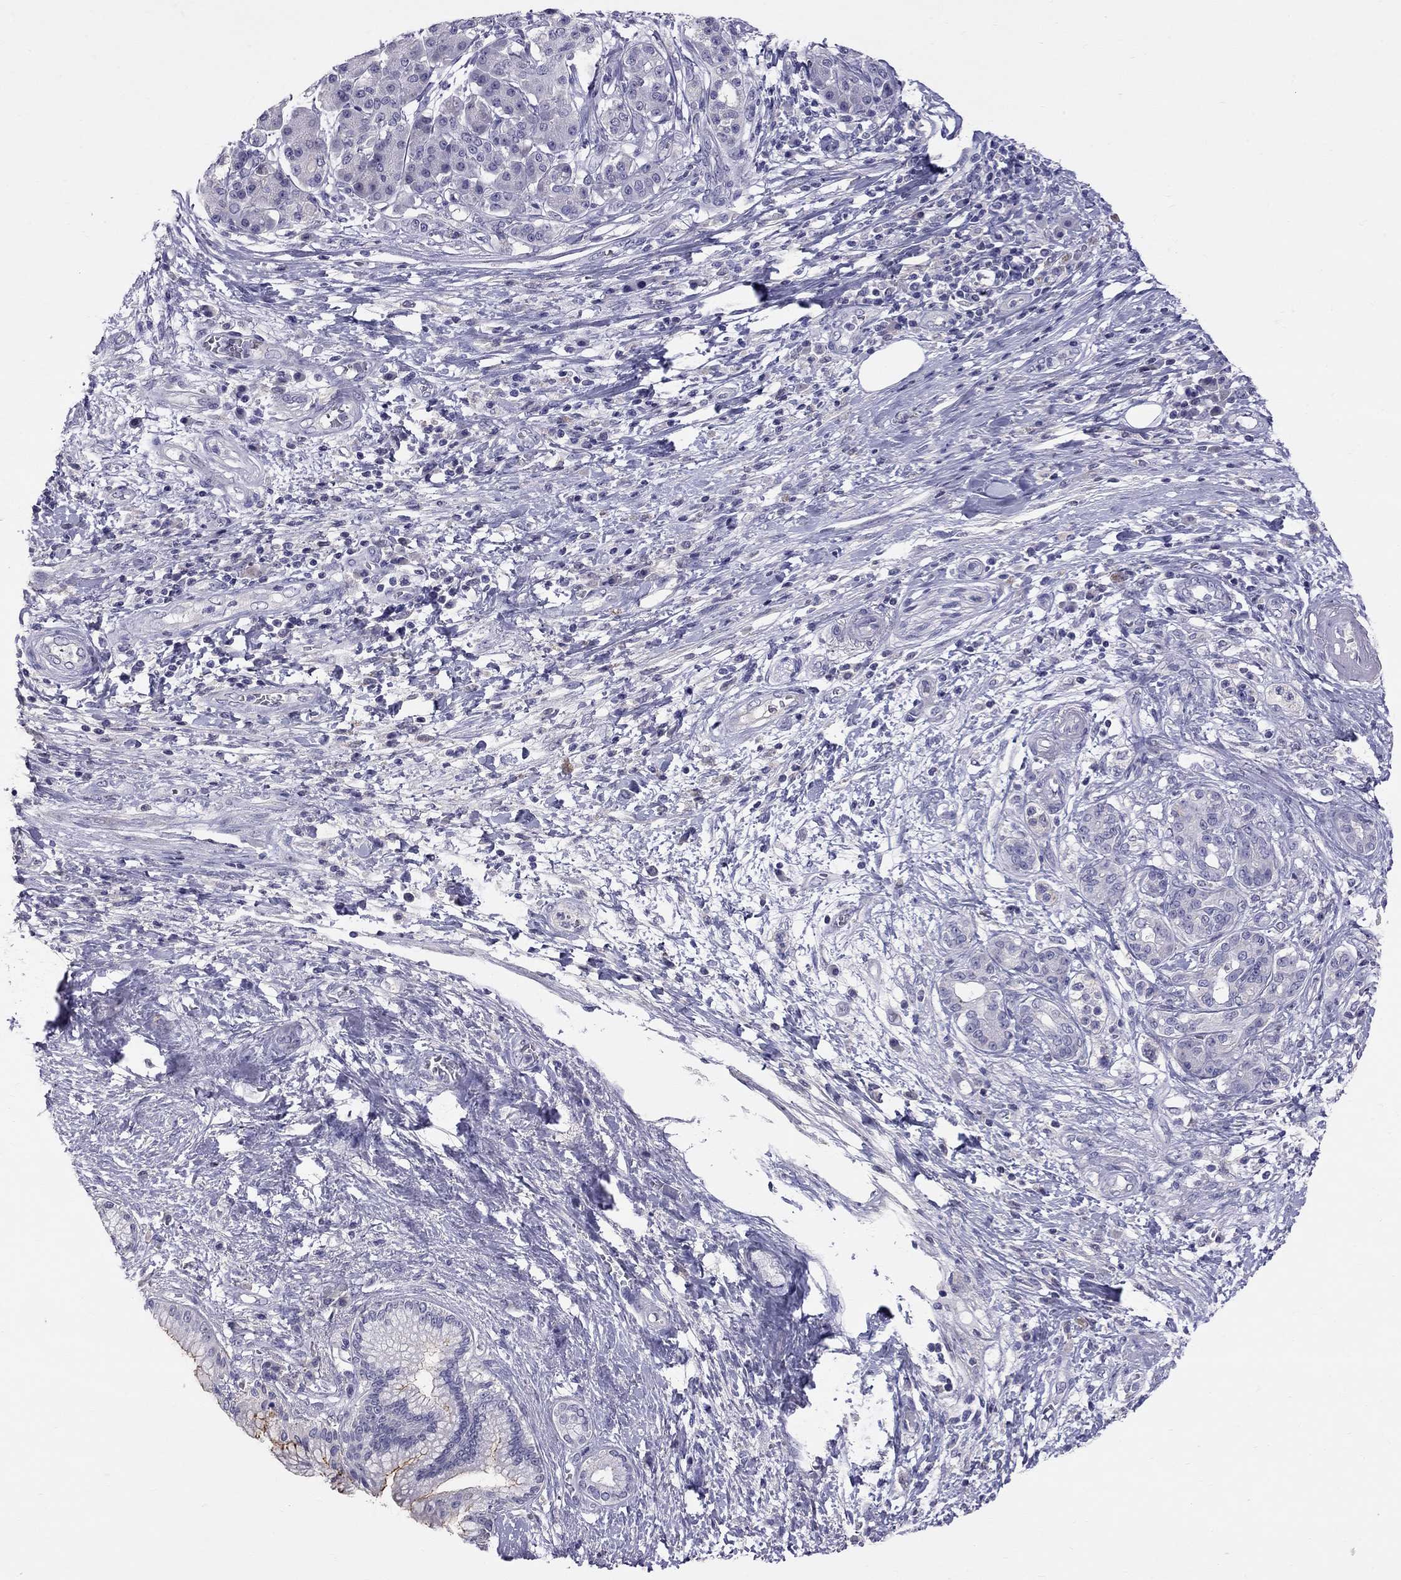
{"staining": {"intensity": "negative", "quantity": "none", "location": "none"}, "tissue": "pancreatic cancer", "cell_type": "Tumor cells", "image_type": "cancer", "snomed": [{"axis": "morphology", "description": "Adenocarcinoma, NOS"}, {"axis": "topography", "description": "Pancreas"}], "caption": "Pancreatic cancer stained for a protein using IHC shows no expression tumor cells.", "gene": "CFAP91", "patient": {"sex": "female", "age": 73}}